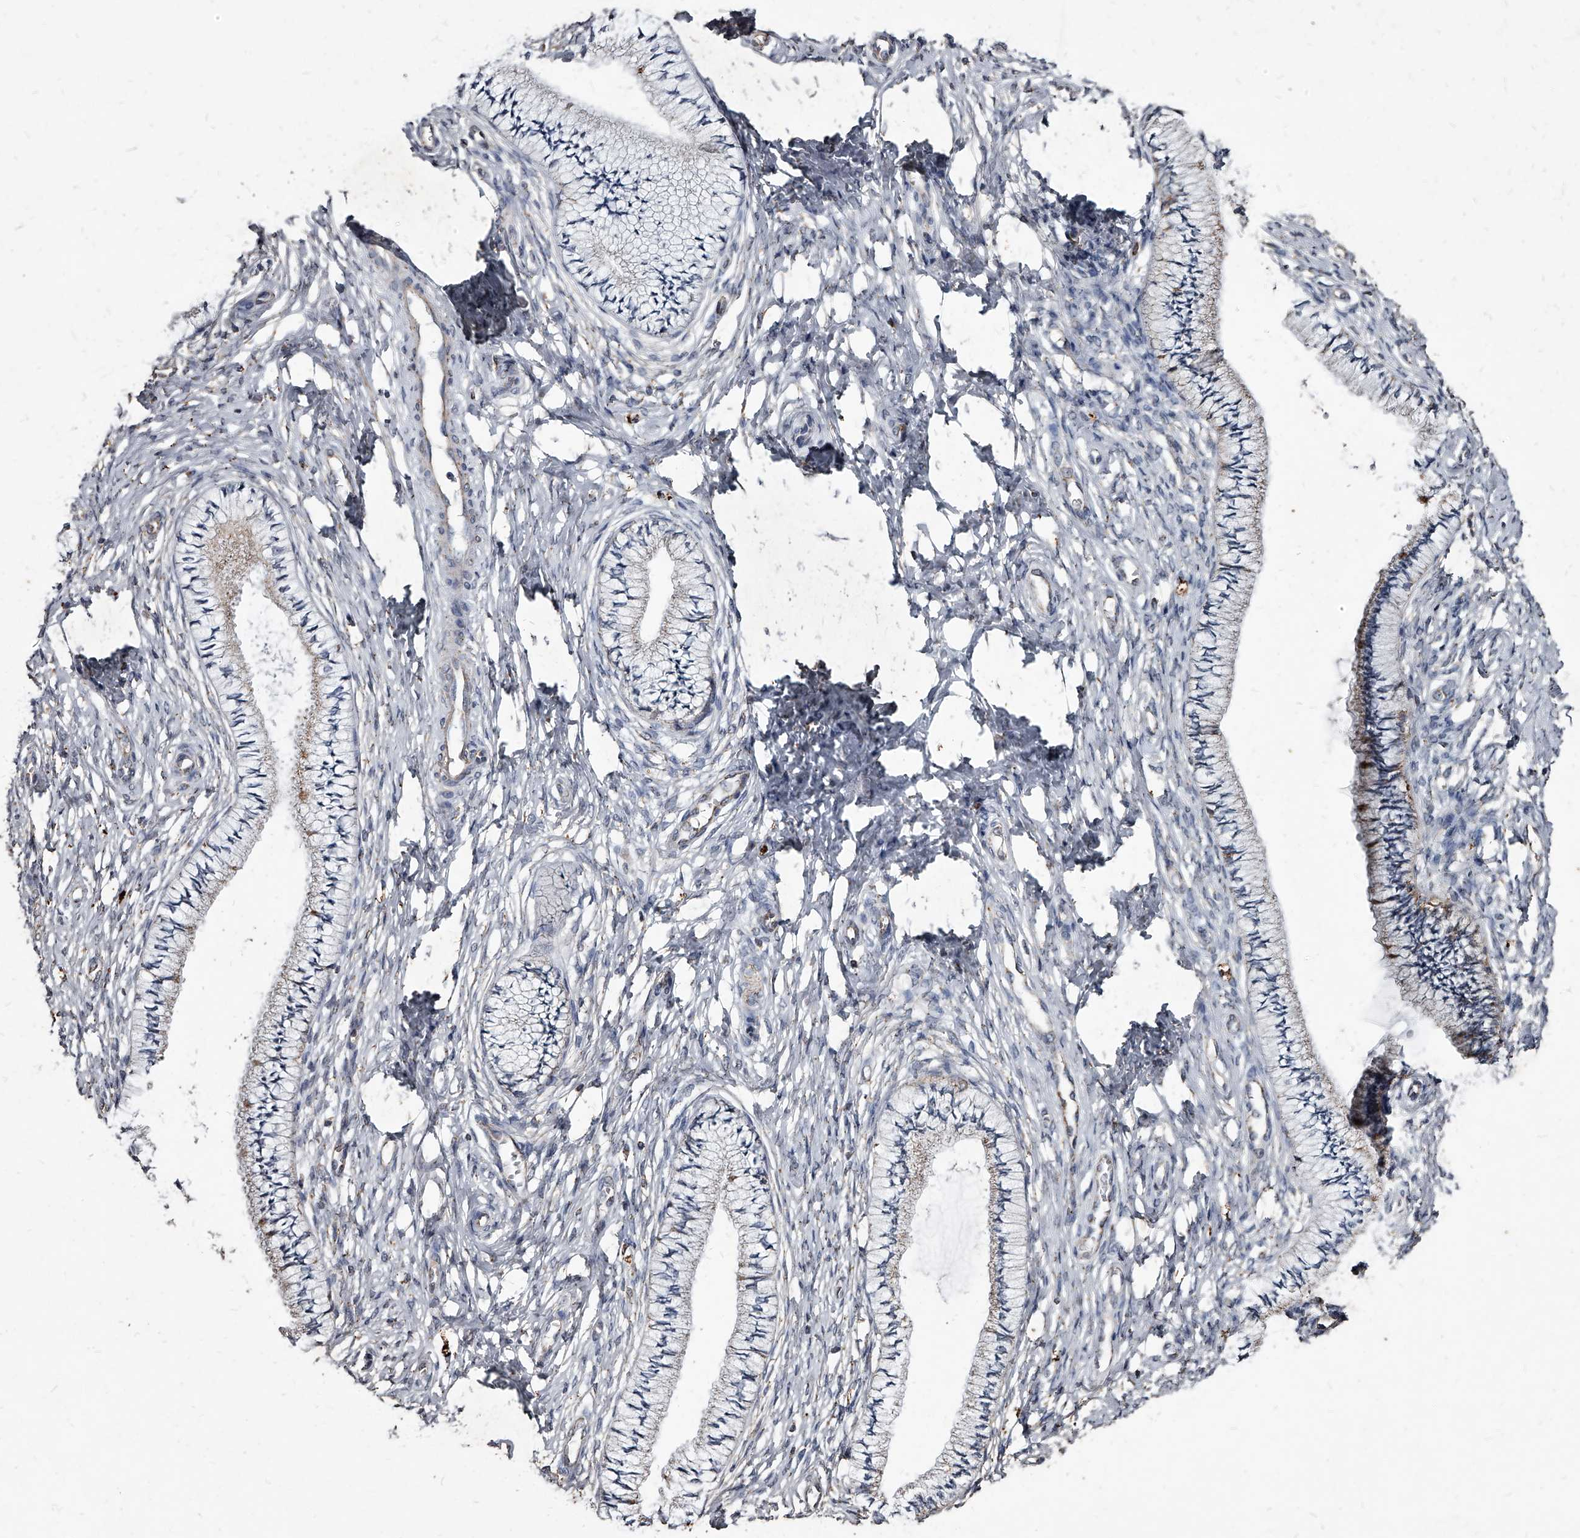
{"staining": {"intensity": "moderate", "quantity": "<25%", "location": "cytoplasmic/membranous"}, "tissue": "cervix", "cell_type": "Glandular cells", "image_type": "normal", "snomed": [{"axis": "morphology", "description": "Normal tissue, NOS"}, {"axis": "topography", "description": "Cervix"}], "caption": "Immunohistochemical staining of unremarkable cervix exhibits <25% levels of moderate cytoplasmic/membranous protein expression in approximately <25% of glandular cells. (DAB (3,3'-diaminobenzidine) IHC, brown staining for protein, blue staining for nuclei).", "gene": "GPR183", "patient": {"sex": "female", "age": 36}}